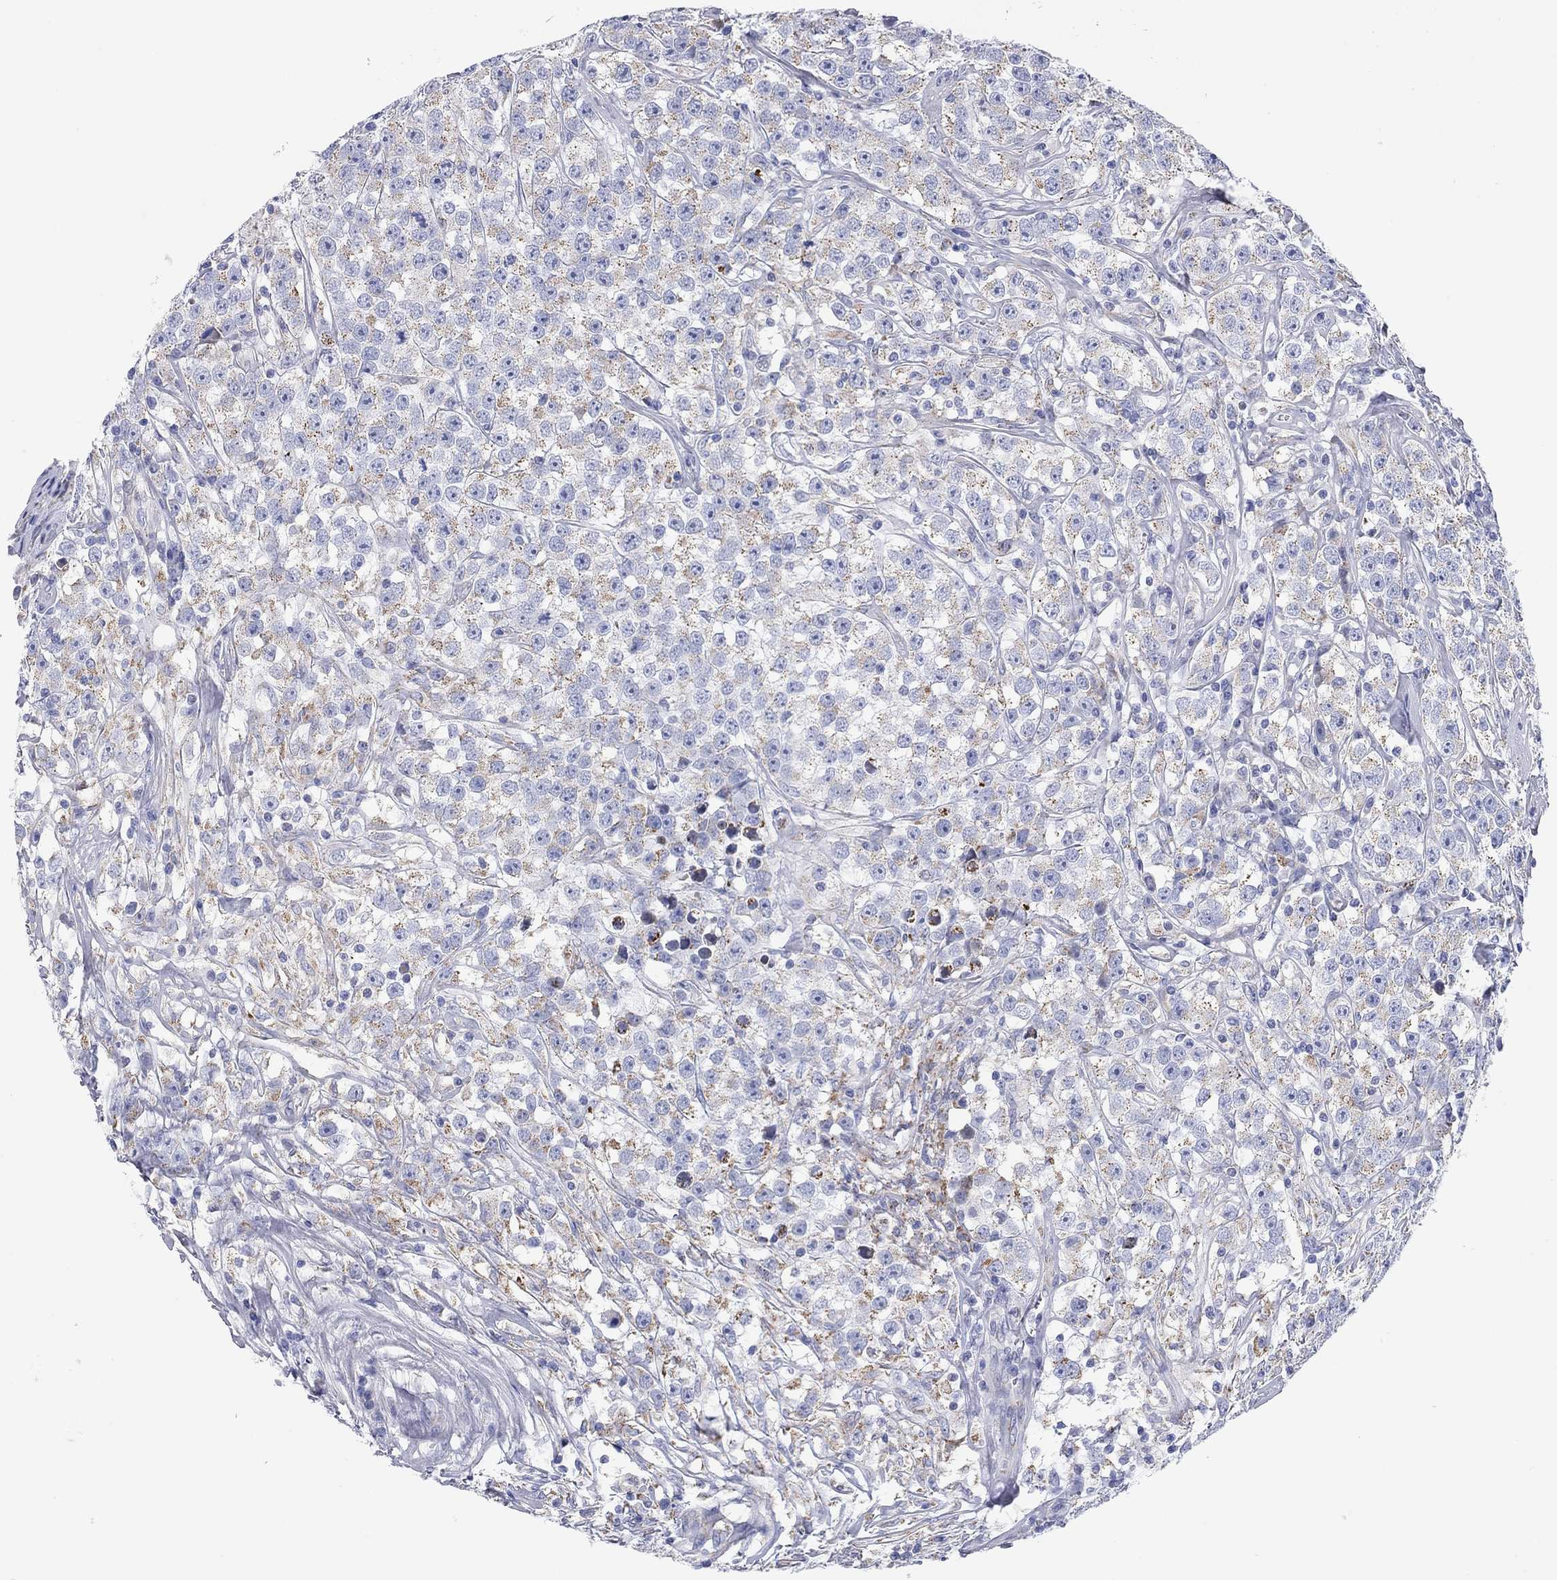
{"staining": {"intensity": "moderate", "quantity": "25%-75%", "location": "cytoplasmic/membranous"}, "tissue": "testis cancer", "cell_type": "Tumor cells", "image_type": "cancer", "snomed": [{"axis": "morphology", "description": "Seminoma, NOS"}, {"axis": "topography", "description": "Testis"}], "caption": "Tumor cells reveal moderate cytoplasmic/membranous expression in about 25%-75% of cells in testis seminoma. The staining is performed using DAB (3,3'-diaminobenzidine) brown chromogen to label protein expression. The nuclei are counter-stained blue using hematoxylin.", "gene": "CHI3L2", "patient": {"sex": "male", "age": 59}}